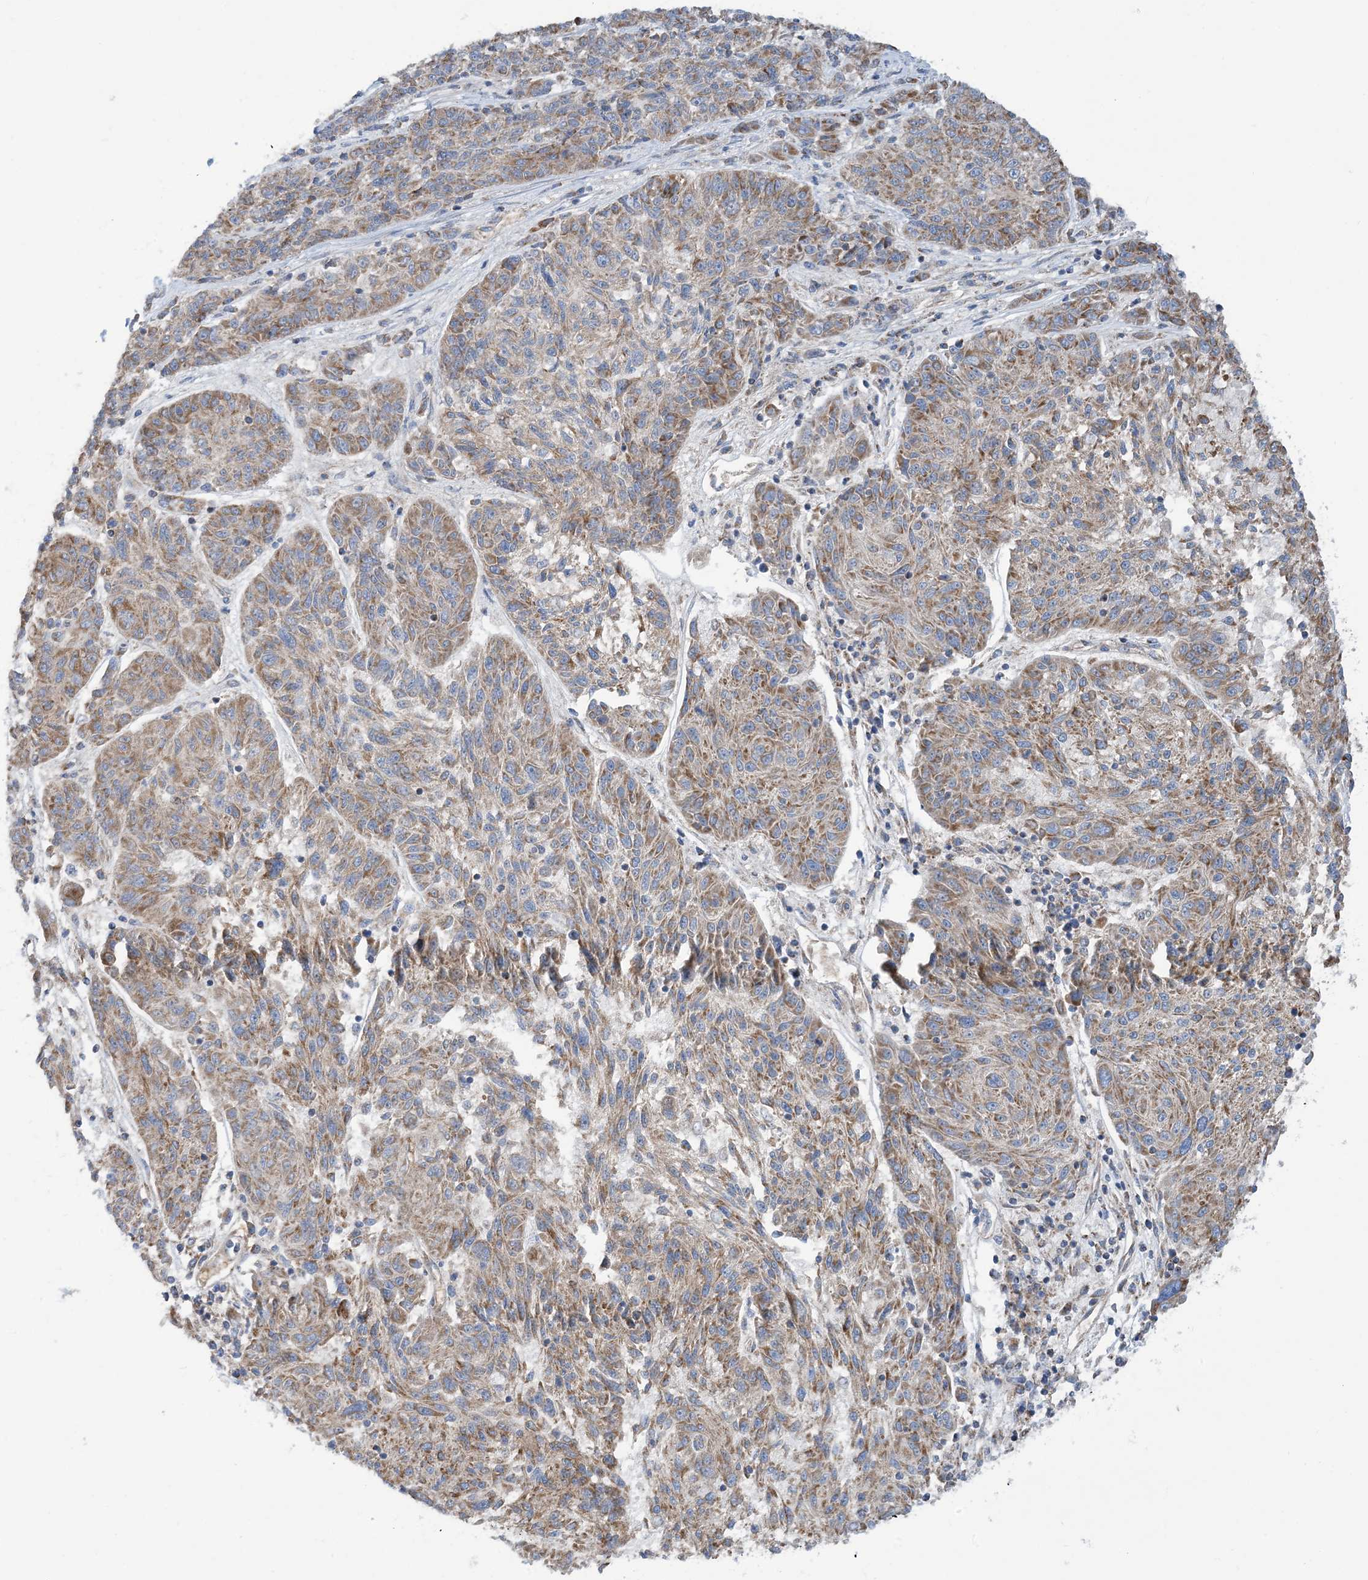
{"staining": {"intensity": "moderate", "quantity": ">75%", "location": "cytoplasmic/membranous"}, "tissue": "melanoma", "cell_type": "Tumor cells", "image_type": "cancer", "snomed": [{"axis": "morphology", "description": "Malignant melanoma, NOS"}, {"axis": "topography", "description": "Skin"}], "caption": "IHC (DAB (3,3'-diaminobenzidine)) staining of melanoma exhibits moderate cytoplasmic/membranous protein positivity in approximately >75% of tumor cells. Using DAB (3,3'-diaminobenzidine) (brown) and hematoxylin (blue) stains, captured at high magnification using brightfield microscopy.", "gene": "PHOSPHO2", "patient": {"sex": "male", "age": 53}}